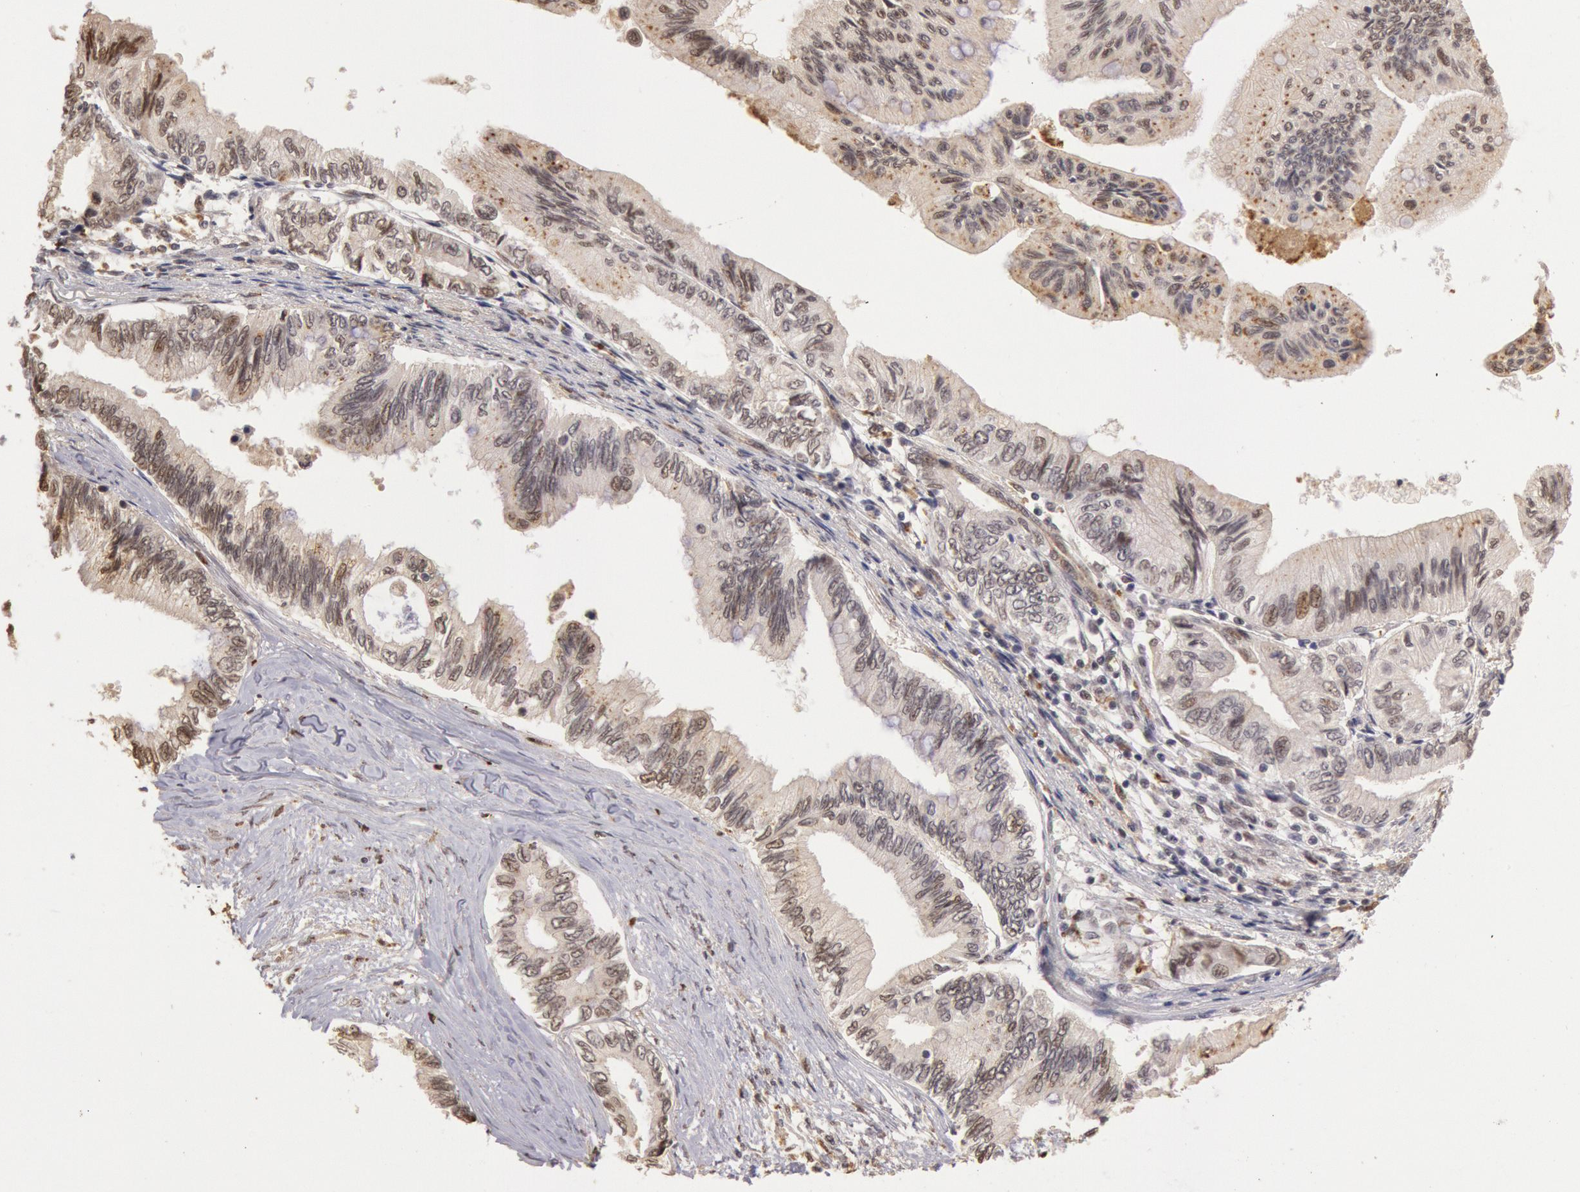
{"staining": {"intensity": "weak", "quantity": "25%-75%", "location": "nuclear"}, "tissue": "pancreatic cancer", "cell_type": "Tumor cells", "image_type": "cancer", "snomed": [{"axis": "morphology", "description": "Adenocarcinoma, NOS"}, {"axis": "topography", "description": "Pancreas"}], "caption": "High-power microscopy captured an immunohistochemistry photomicrograph of pancreatic adenocarcinoma, revealing weak nuclear expression in about 25%-75% of tumor cells.", "gene": "LIG4", "patient": {"sex": "female", "age": 66}}